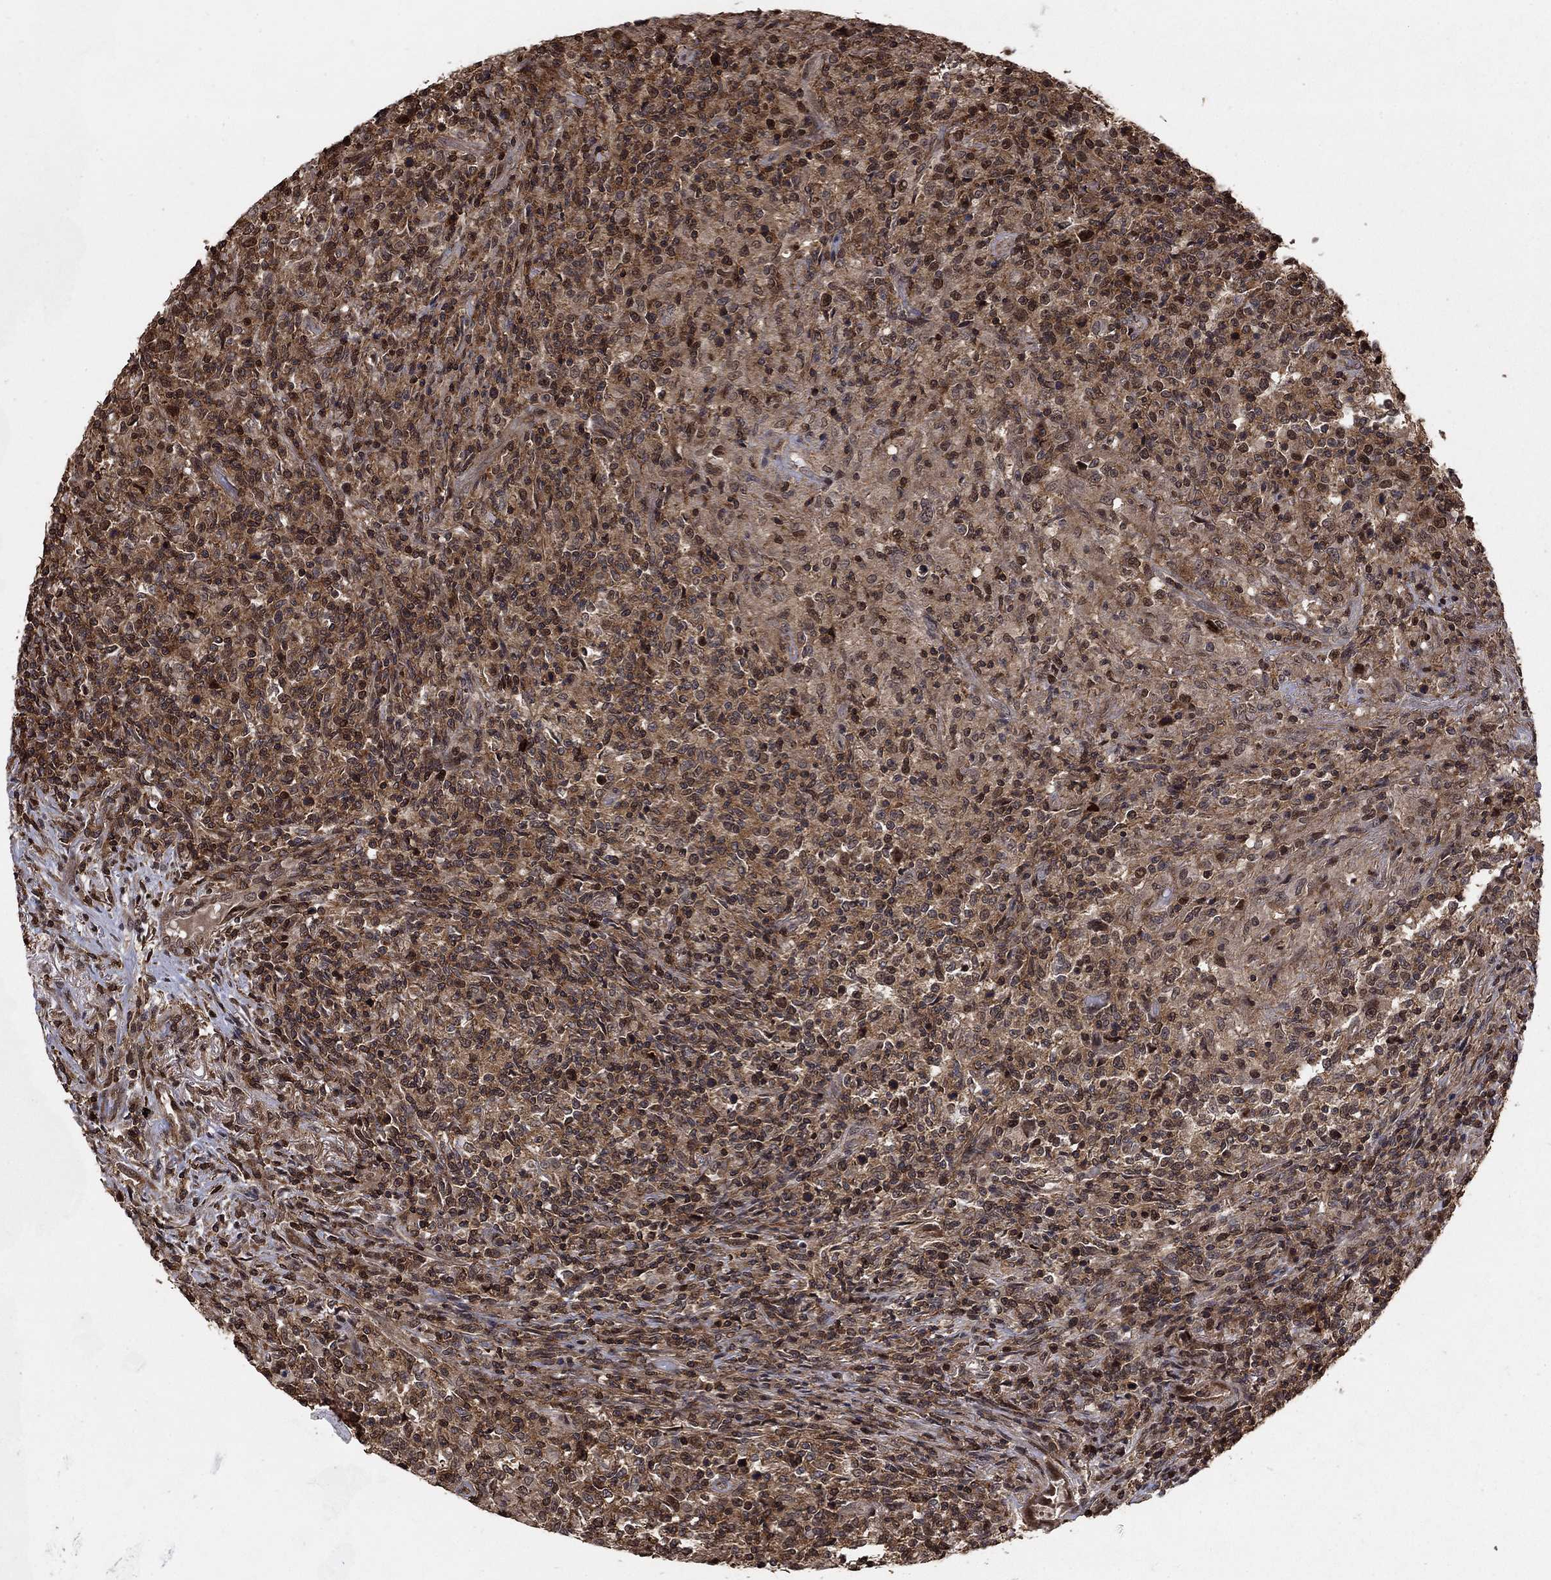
{"staining": {"intensity": "moderate", "quantity": ">75%", "location": "cytoplasmic/membranous"}, "tissue": "lymphoma", "cell_type": "Tumor cells", "image_type": "cancer", "snomed": [{"axis": "morphology", "description": "Malignant lymphoma, non-Hodgkin's type, High grade"}, {"axis": "topography", "description": "Lung"}], "caption": "A micrograph of human lymphoma stained for a protein shows moderate cytoplasmic/membranous brown staining in tumor cells.", "gene": "CCDC66", "patient": {"sex": "male", "age": 79}}